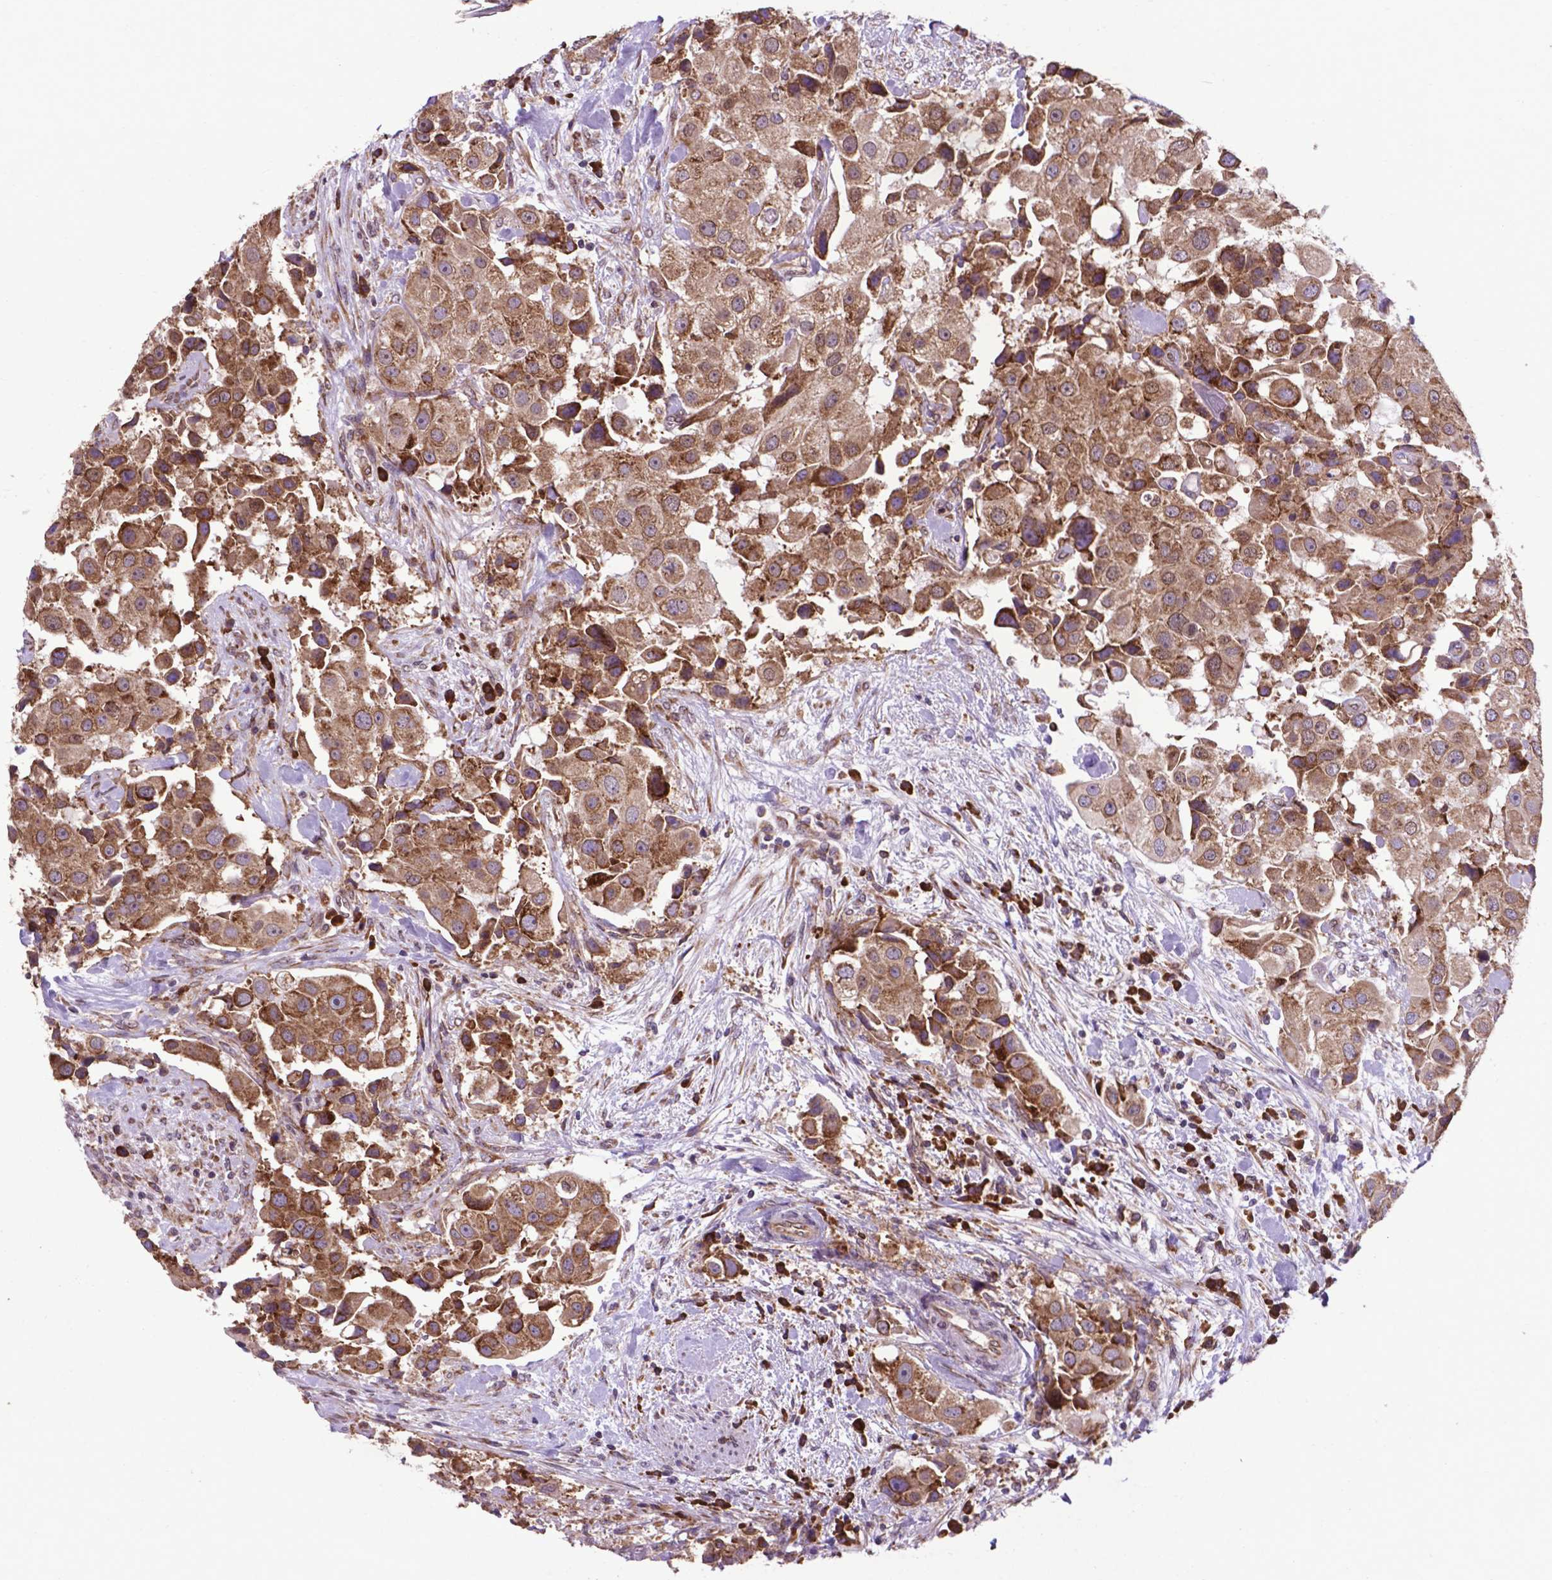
{"staining": {"intensity": "moderate", "quantity": ">75%", "location": "cytoplasmic/membranous"}, "tissue": "urothelial cancer", "cell_type": "Tumor cells", "image_type": "cancer", "snomed": [{"axis": "morphology", "description": "Urothelial carcinoma, High grade"}, {"axis": "topography", "description": "Urinary bladder"}], "caption": "Urothelial cancer tissue demonstrates moderate cytoplasmic/membranous positivity in approximately >75% of tumor cells, visualized by immunohistochemistry.", "gene": "WDR83OS", "patient": {"sex": "female", "age": 64}}